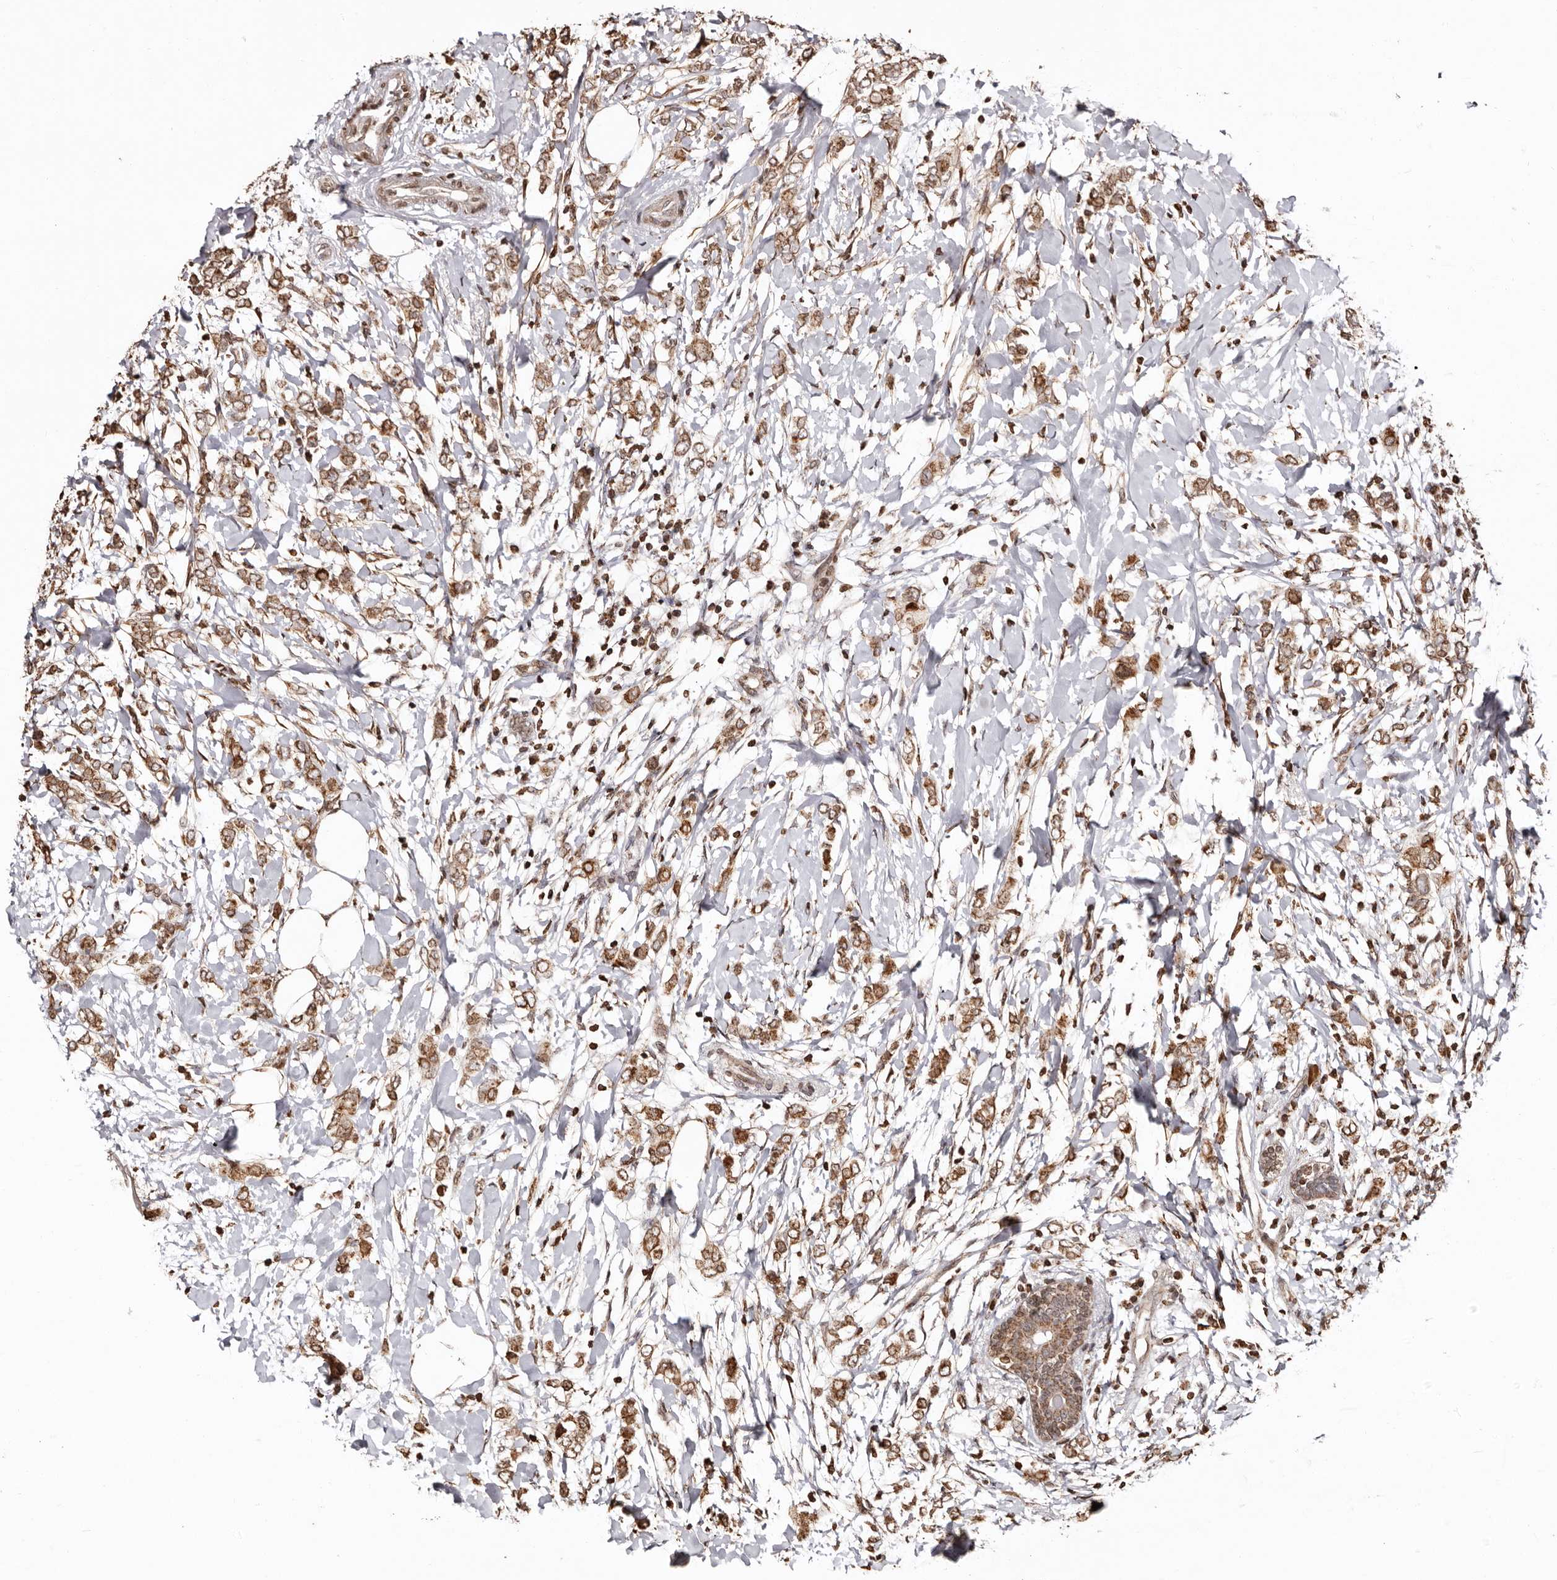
{"staining": {"intensity": "moderate", "quantity": ">75%", "location": "cytoplasmic/membranous"}, "tissue": "breast cancer", "cell_type": "Tumor cells", "image_type": "cancer", "snomed": [{"axis": "morphology", "description": "Normal tissue, NOS"}, {"axis": "morphology", "description": "Lobular carcinoma"}, {"axis": "topography", "description": "Breast"}], "caption": "Moderate cytoplasmic/membranous protein staining is identified in approximately >75% of tumor cells in breast lobular carcinoma. The staining was performed using DAB (3,3'-diaminobenzidine), with brown indicating positive protein expression. Nuclei are stained blue with hematoxylin.", "gene": "CCDC190", "patient": {"sex": "female", "age": 47}}